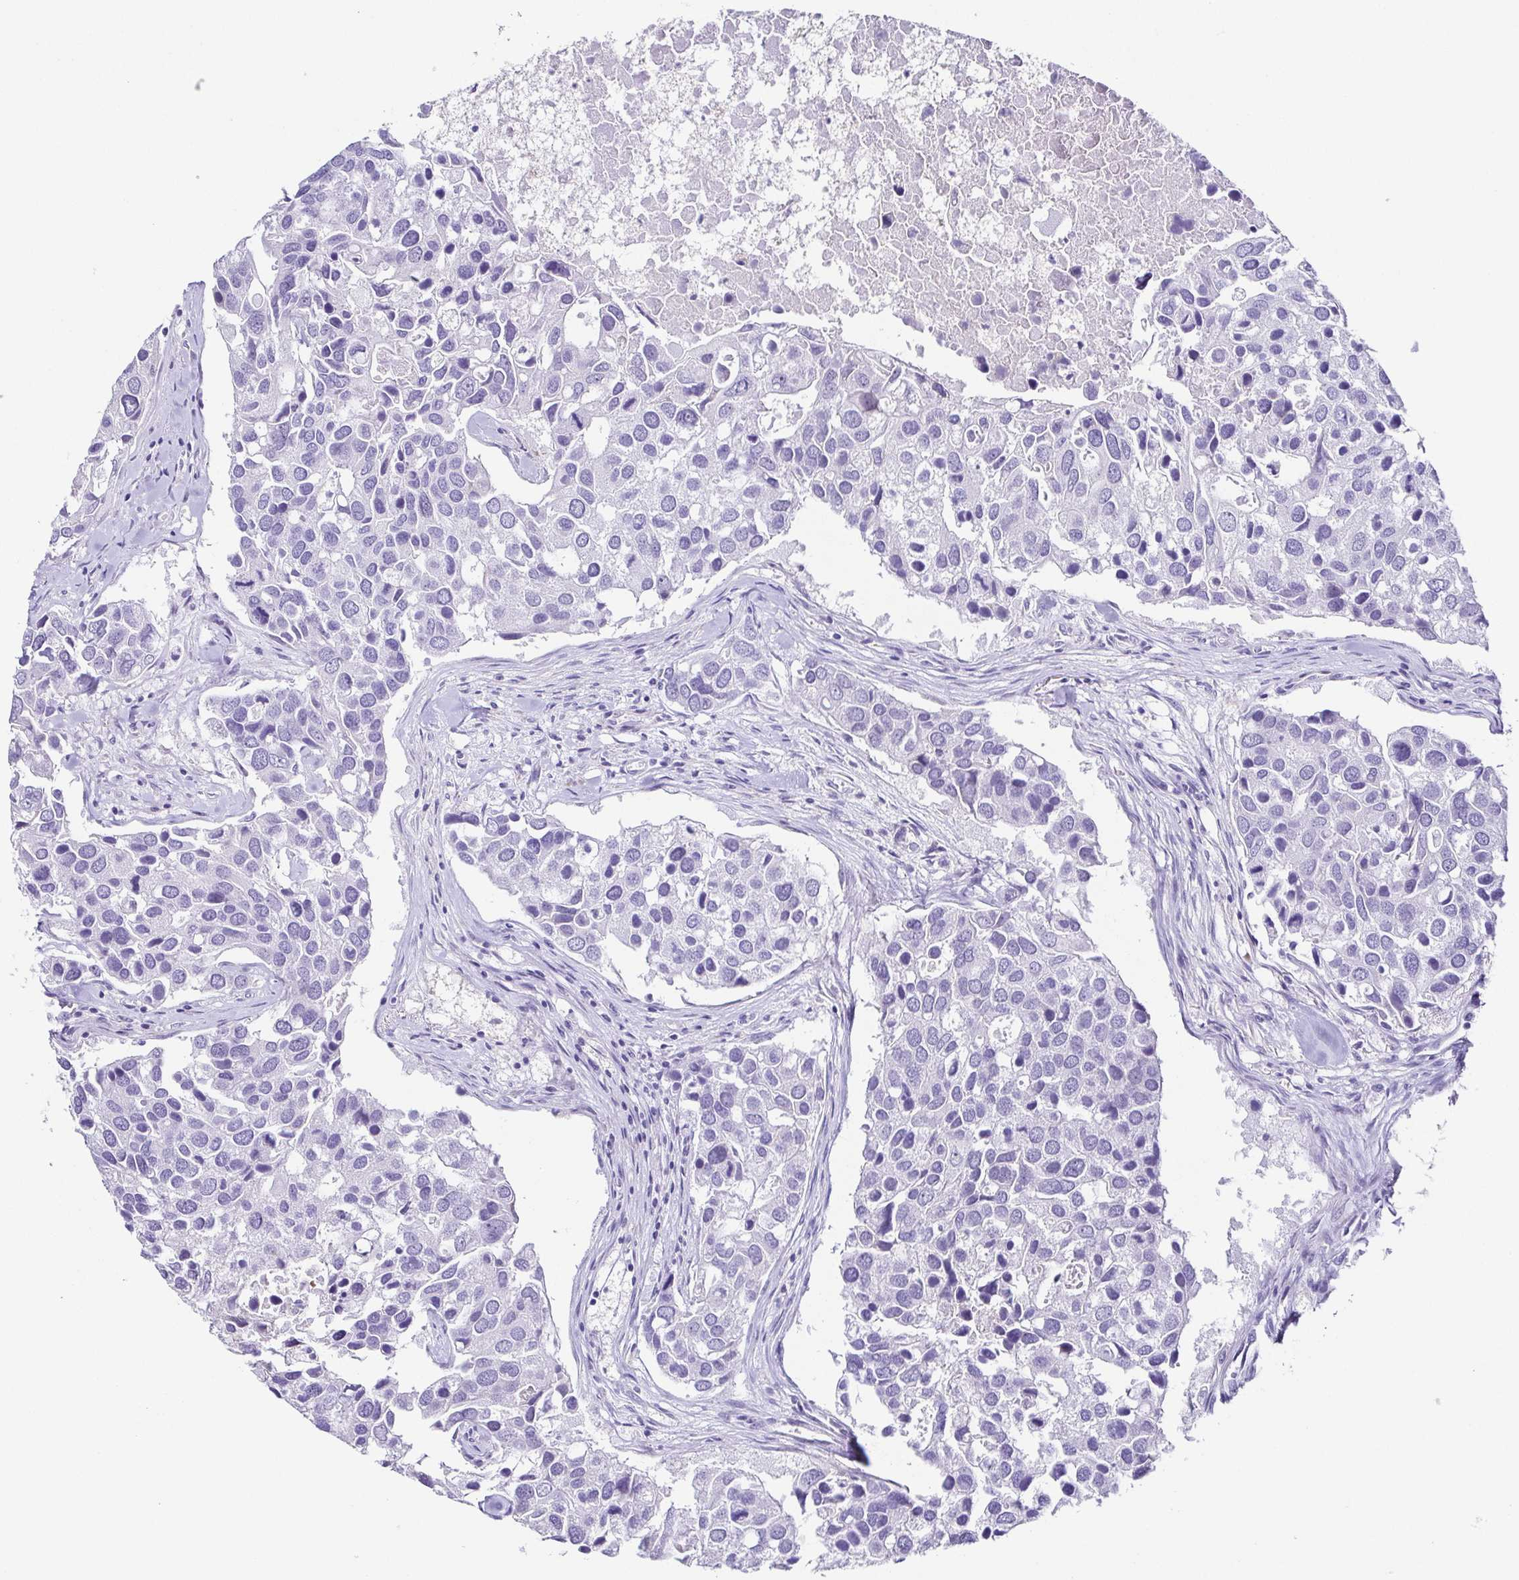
{"staining": {"intensity": "negative", "quantity": "none", "location": "none"}, "tissue": "breast cancer", "cell_type": "Tumor cells", "image_type": "cancer", "snomed": [{"axis": "morphology", "description": "Duct carcinoma"}, {"axis": "topography", "description": "Breast"}], "caption": "The photomicrograph reveals no staining of tumor cells in infiltrating ductal carcinoma (breast).", "gene": "TNNT2", "patient": {"sex": "female", "age": 83}}